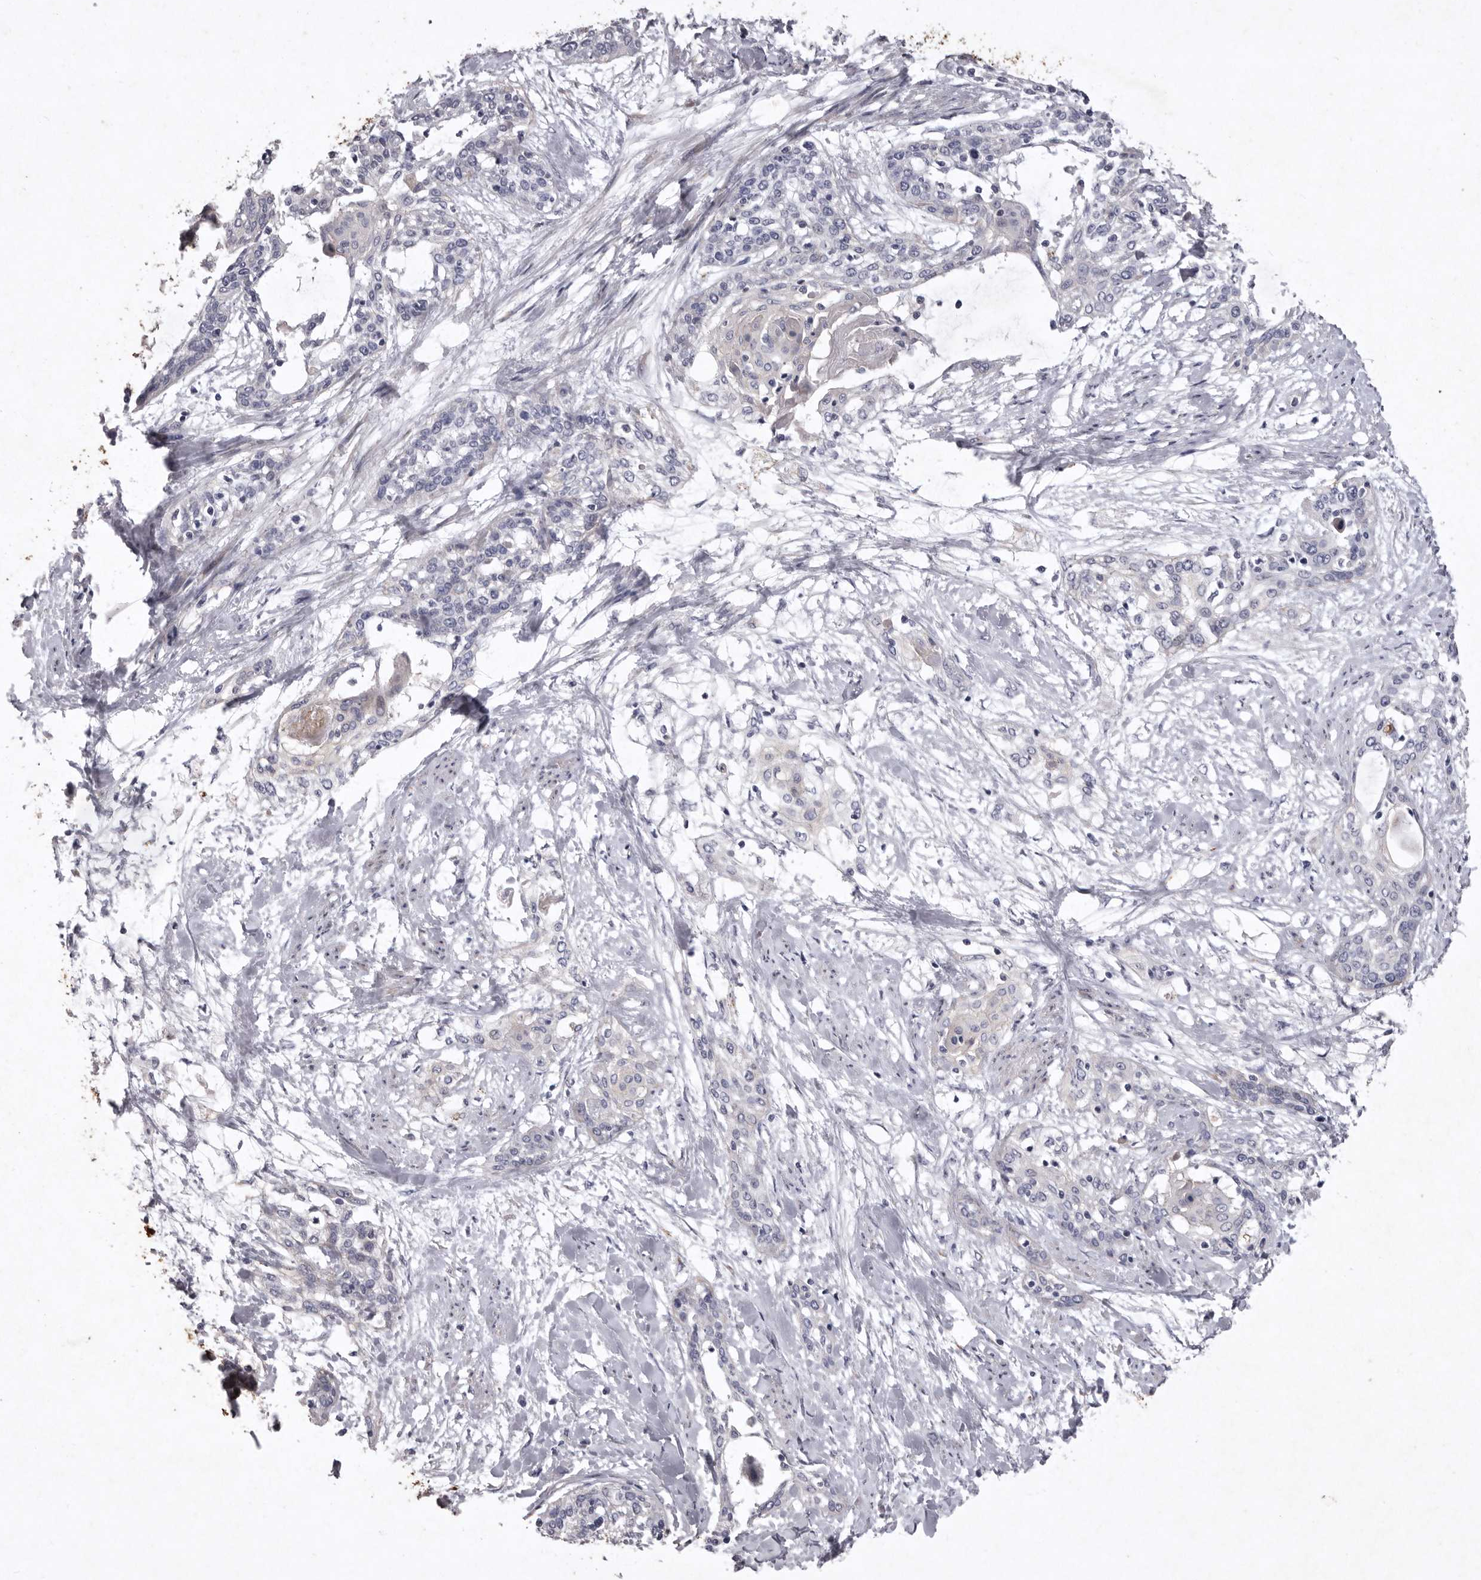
{"staining": {"intensity": "negative", "quantity": "none", "location": "none"}, "tissue": "cervical cancer", "cell_type": "Tumor cells", "image_type": "cancer", "snomed": [{"axis": "morphology", "description": "Squamous cell carcinoma, NOS"}, {"axis": "topography", "description": "Cervix"}], "caption": "A micrograph of human cervical cancer (squamous cell carcinoma) is negative for staining in tumor cells.", "gene": "NKAIN4", "patient": {"sex": "female", "age": 57}}